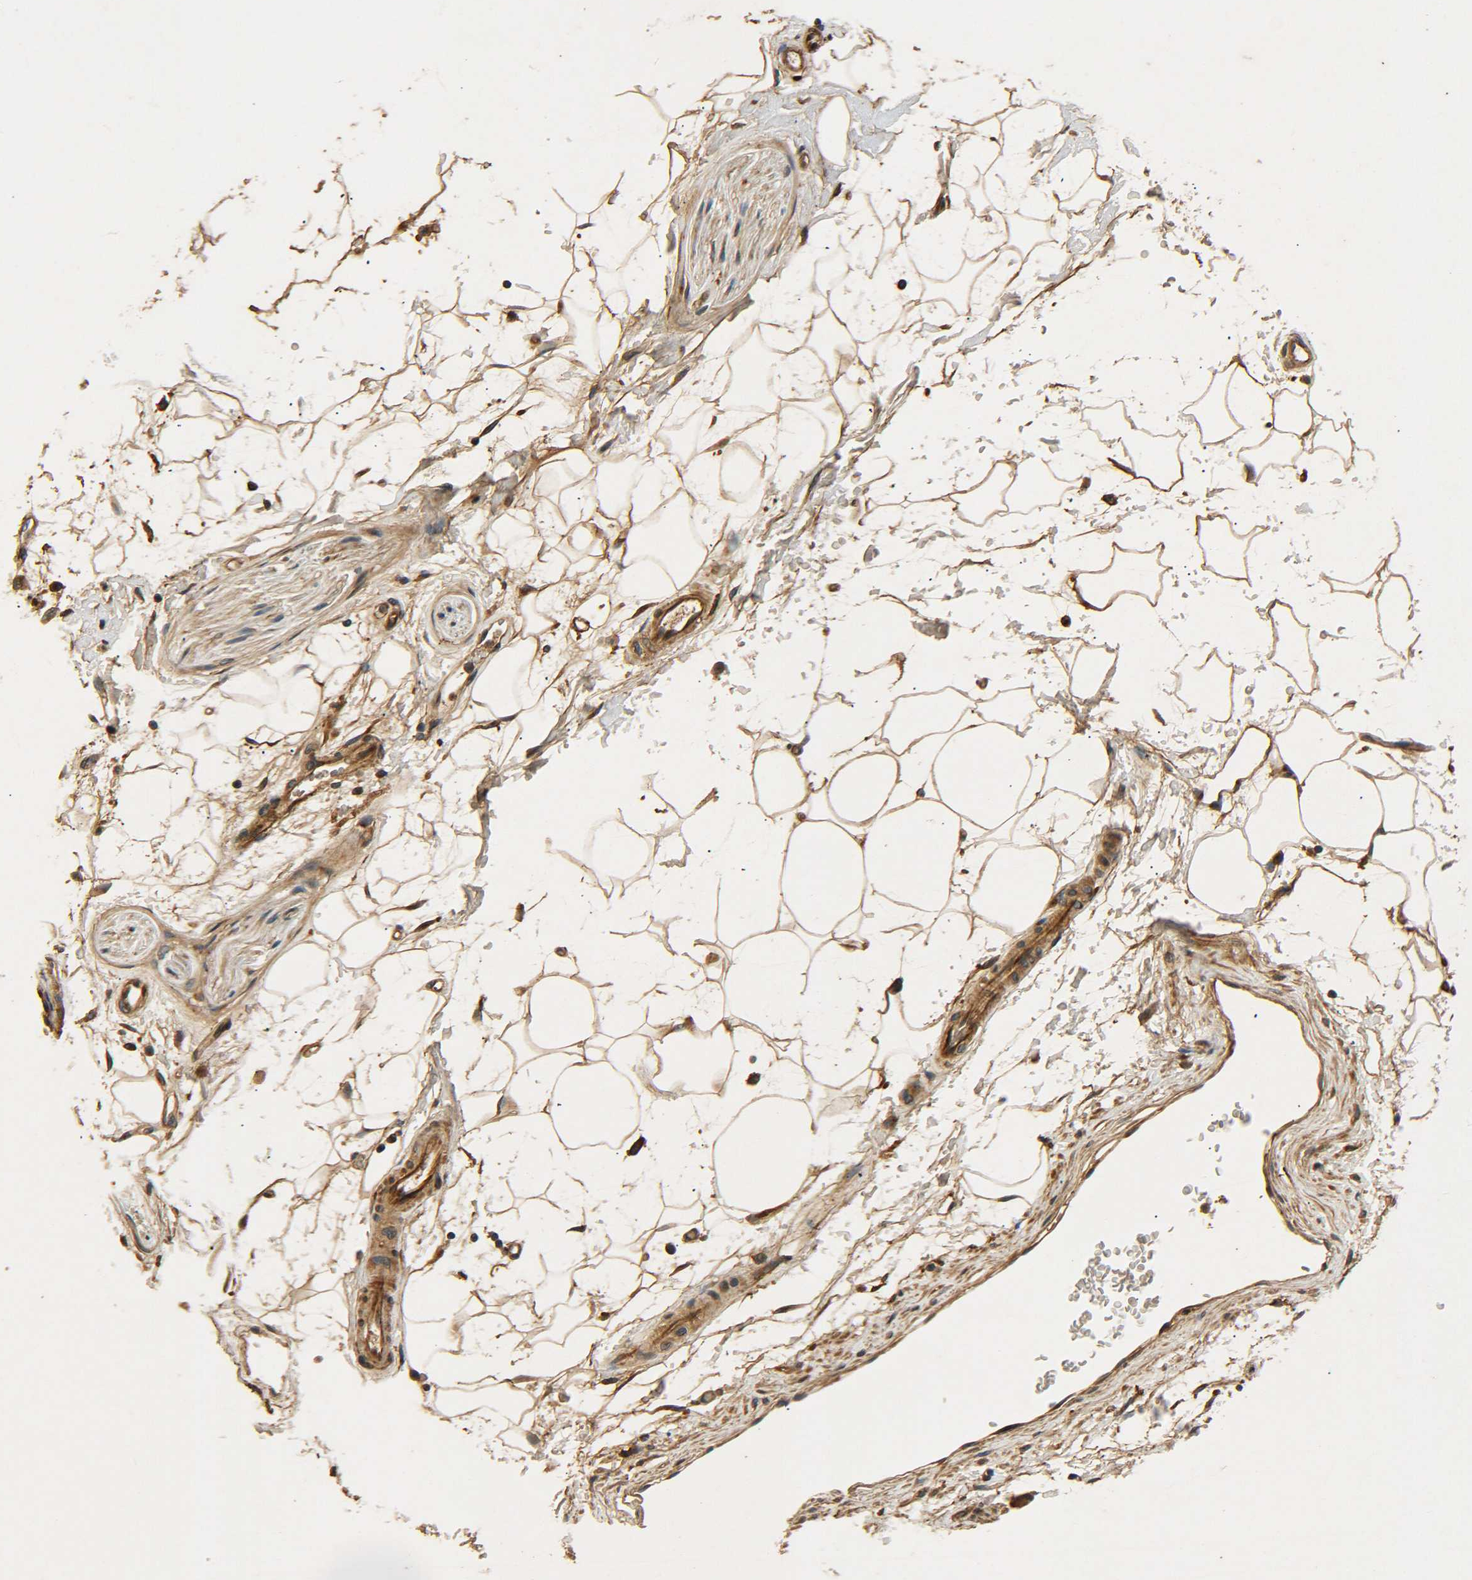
{"staining": {"intensity": "moderate", "quantity": ">75%", "location": "cytoplasmic/membranous"}, "tissue": "adipose tissue", "cell_type": "Adipocytes", "image_type": "normal", "snomed": [{"axis": "morphology", "description": "Normal tissue, NOS"}, {"axis": "topography", "description": "Soft tissue"}], "caption": "Adipocytes show medium levels of moderate cytoplasmic/membranous positivity in about >75% of cells in unremarkable human adipose tissue.", "gene": "LRCH3", "patient": {"sex": "male", "age": 72}}